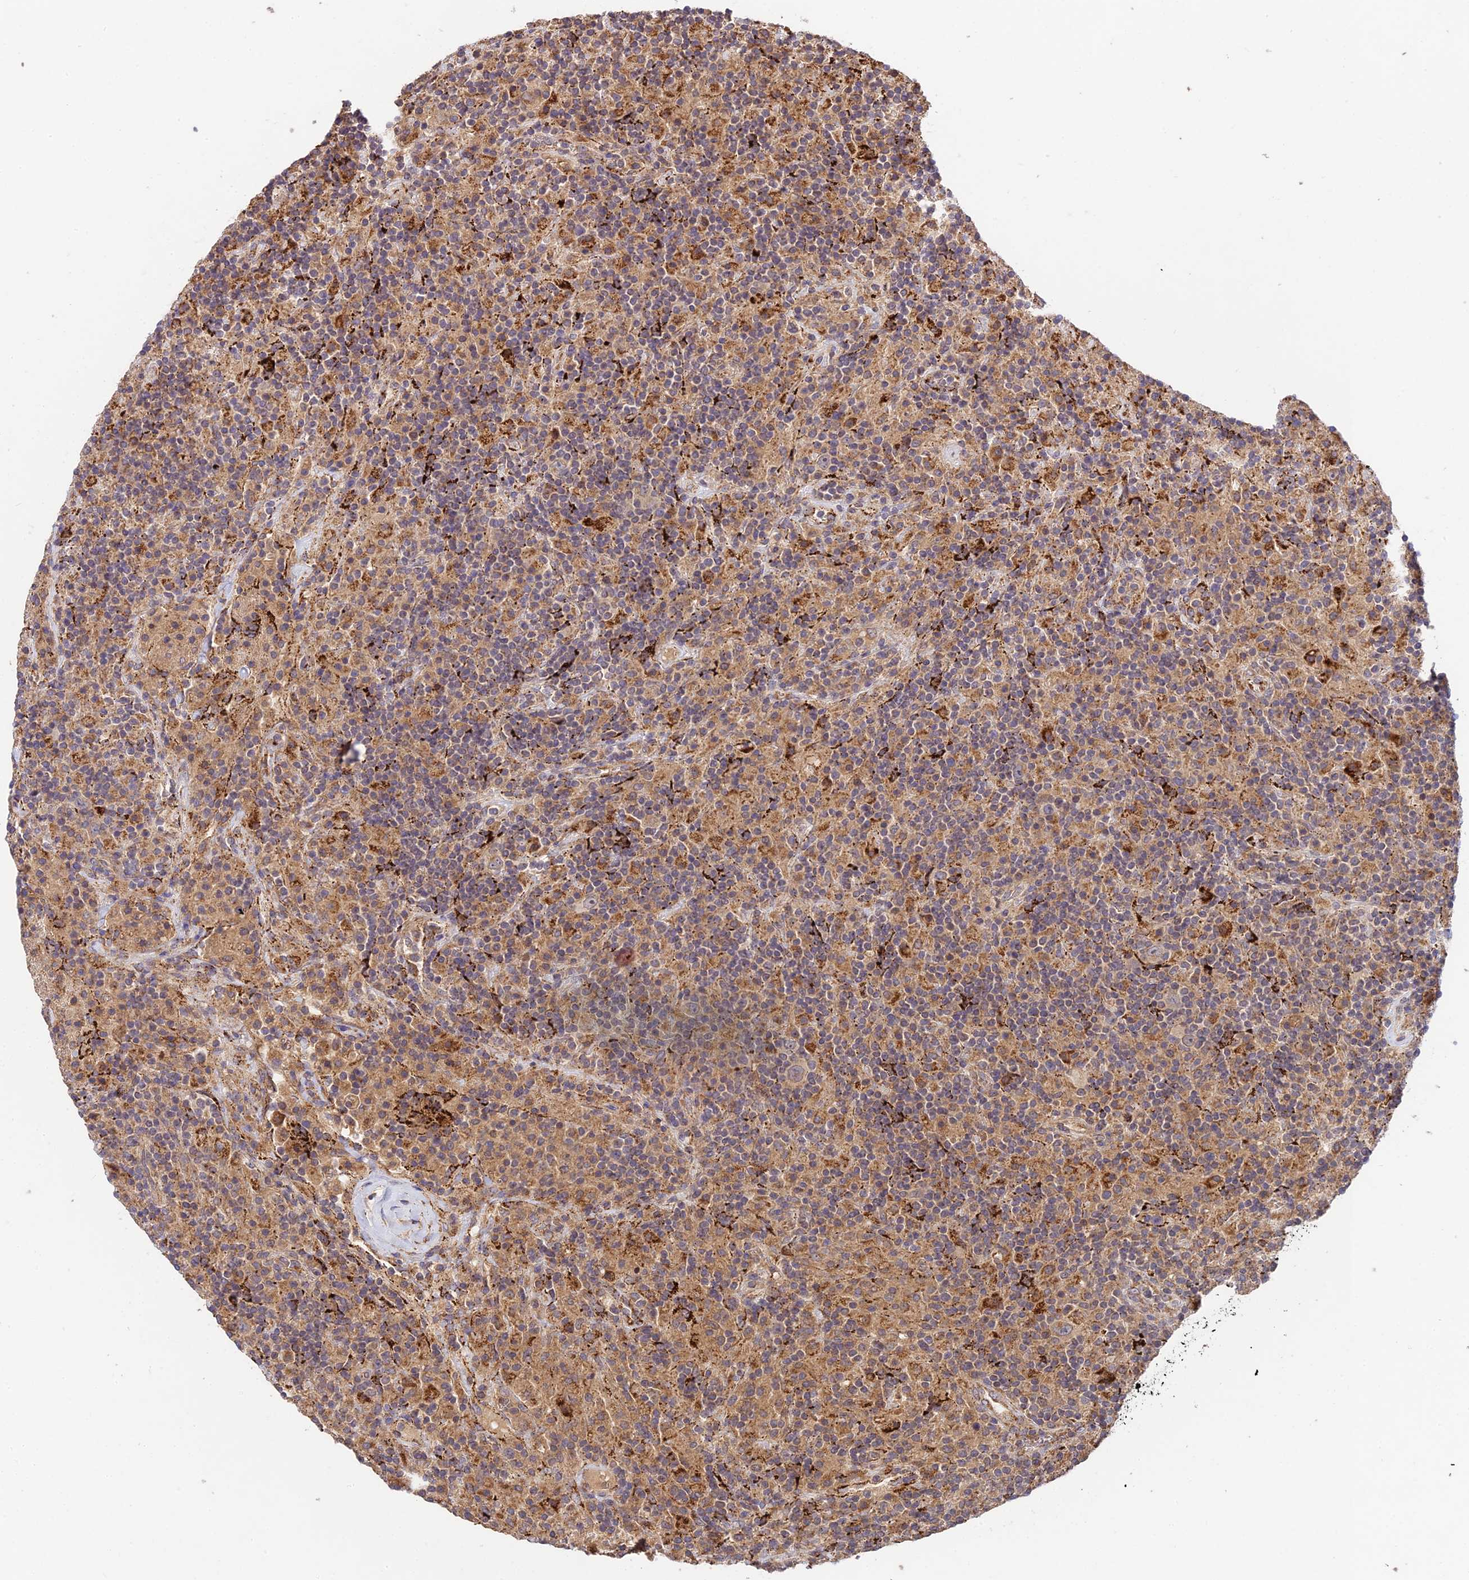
{"staining": {"intensity": "weak", "quantity": "<25%", "location": "cytoplasmic/membranous"}, "tissue": "lymphoma", "cell_type": "Tumor cells", "image_type": "cancer", "snomed": [{"axis": "morphology", "description": "Hodgkin's disease, NOS"}, {"axis": "topography", "description": "Lymph node"}], "caption": "A photomicrograph of human Hodgkin's disease is negative for staining in tumor cells.", "gene": "C3orf20", "patient": {"sex": "male", "age": 70}}